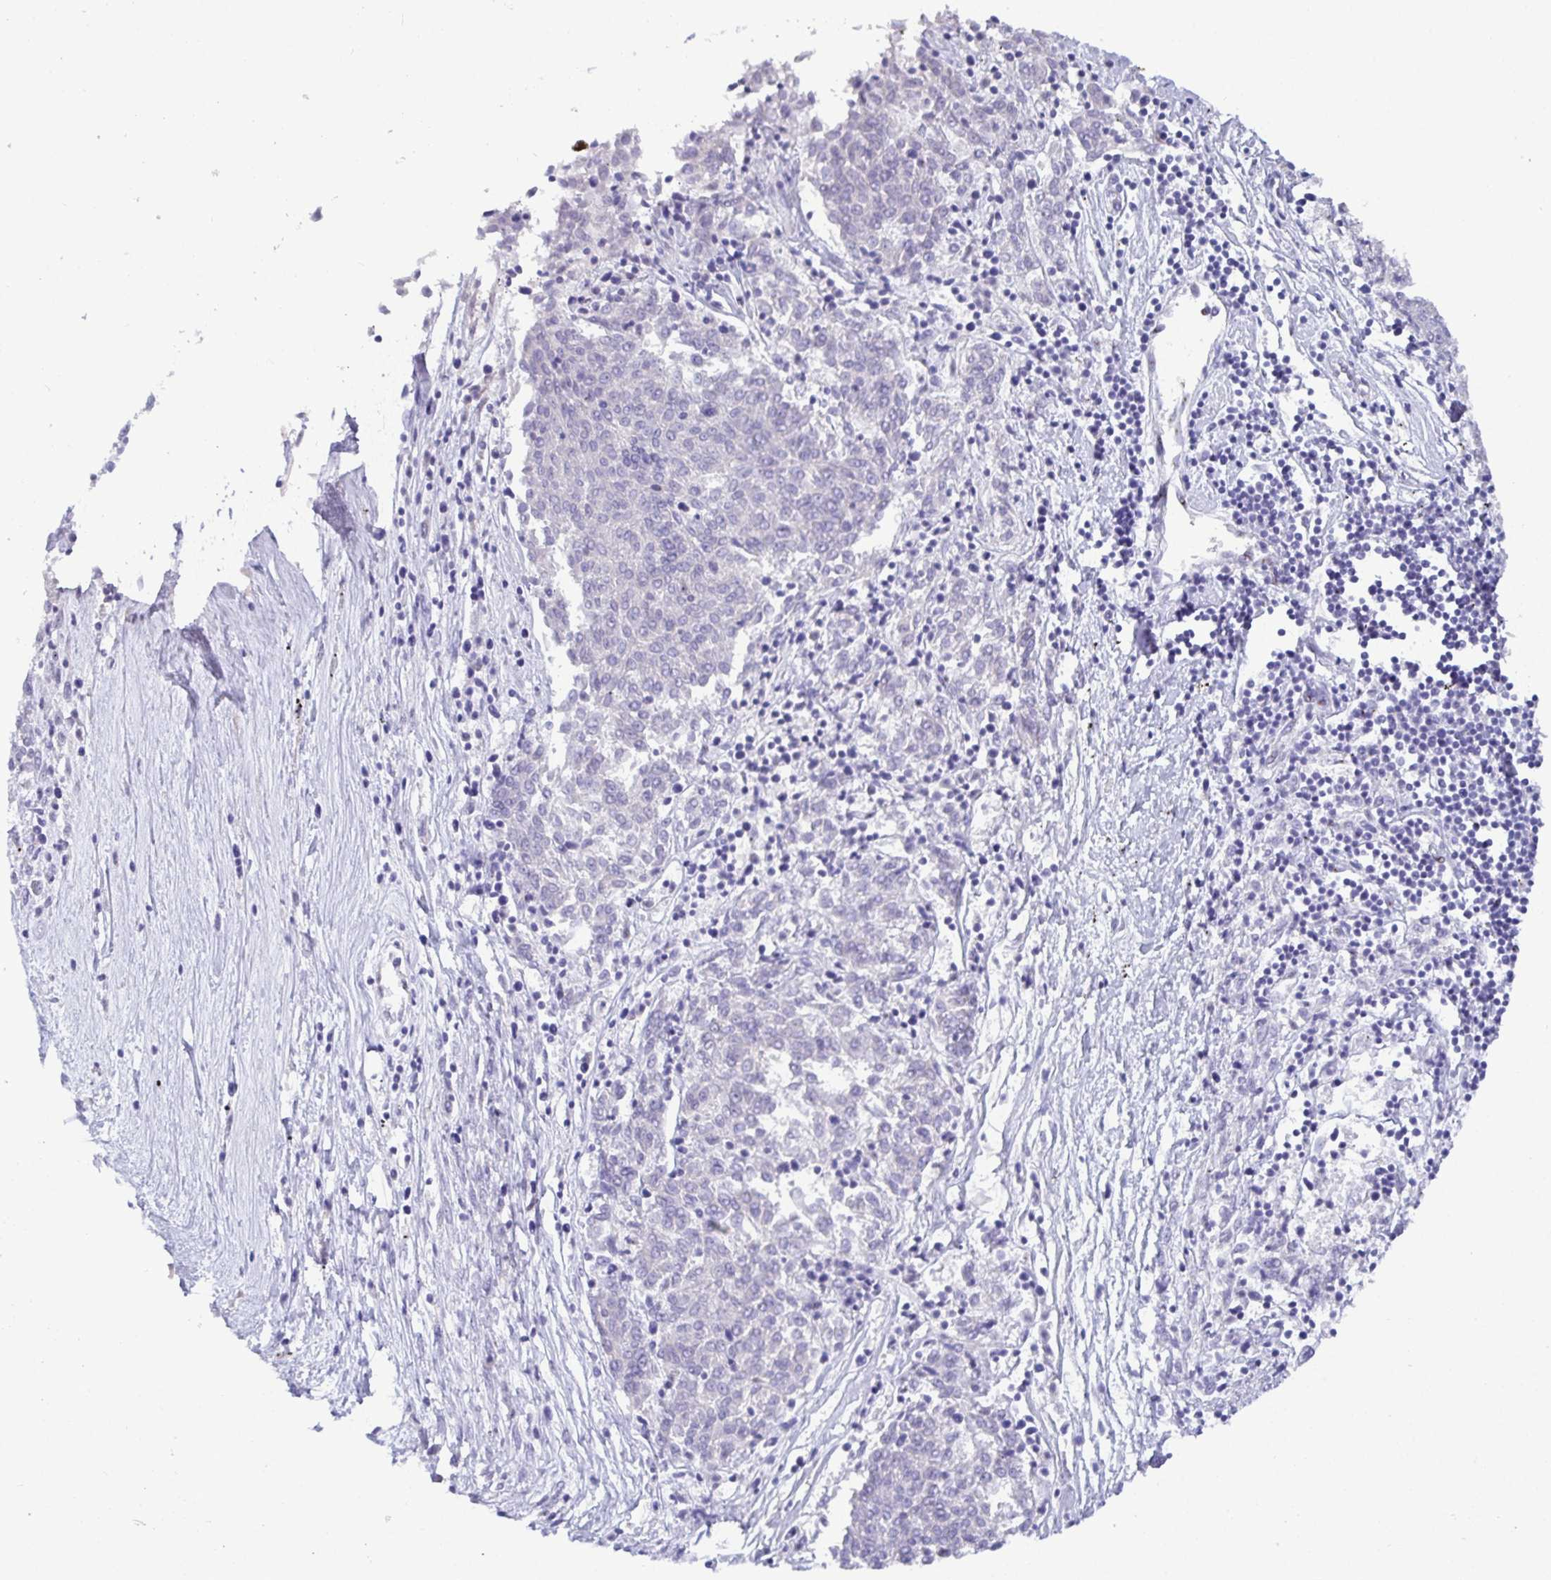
{"staining": {"intensity": "negative", "quantity": "none", "location": "none"}, "tissue": "melanoma", "cell_type": "Tumor cells", "image_type": "cancer", "snomed": [{"axis": "morphology", "description": "Malignant melanoma, NOS"}, {"axis": "topography", "description": "Skin"}], "caption": "High magnification brightfield microscopy of melanoma stained with DAB (brown) and counterstained with hematoxylin (blue): tumor cells show no significant expression. (DAB (3,3'-diaminobenzidine) IHC with hematoxylin counter stain).", "gene": "TMEM241", "patient": {"sex": "female", "age": 72}}